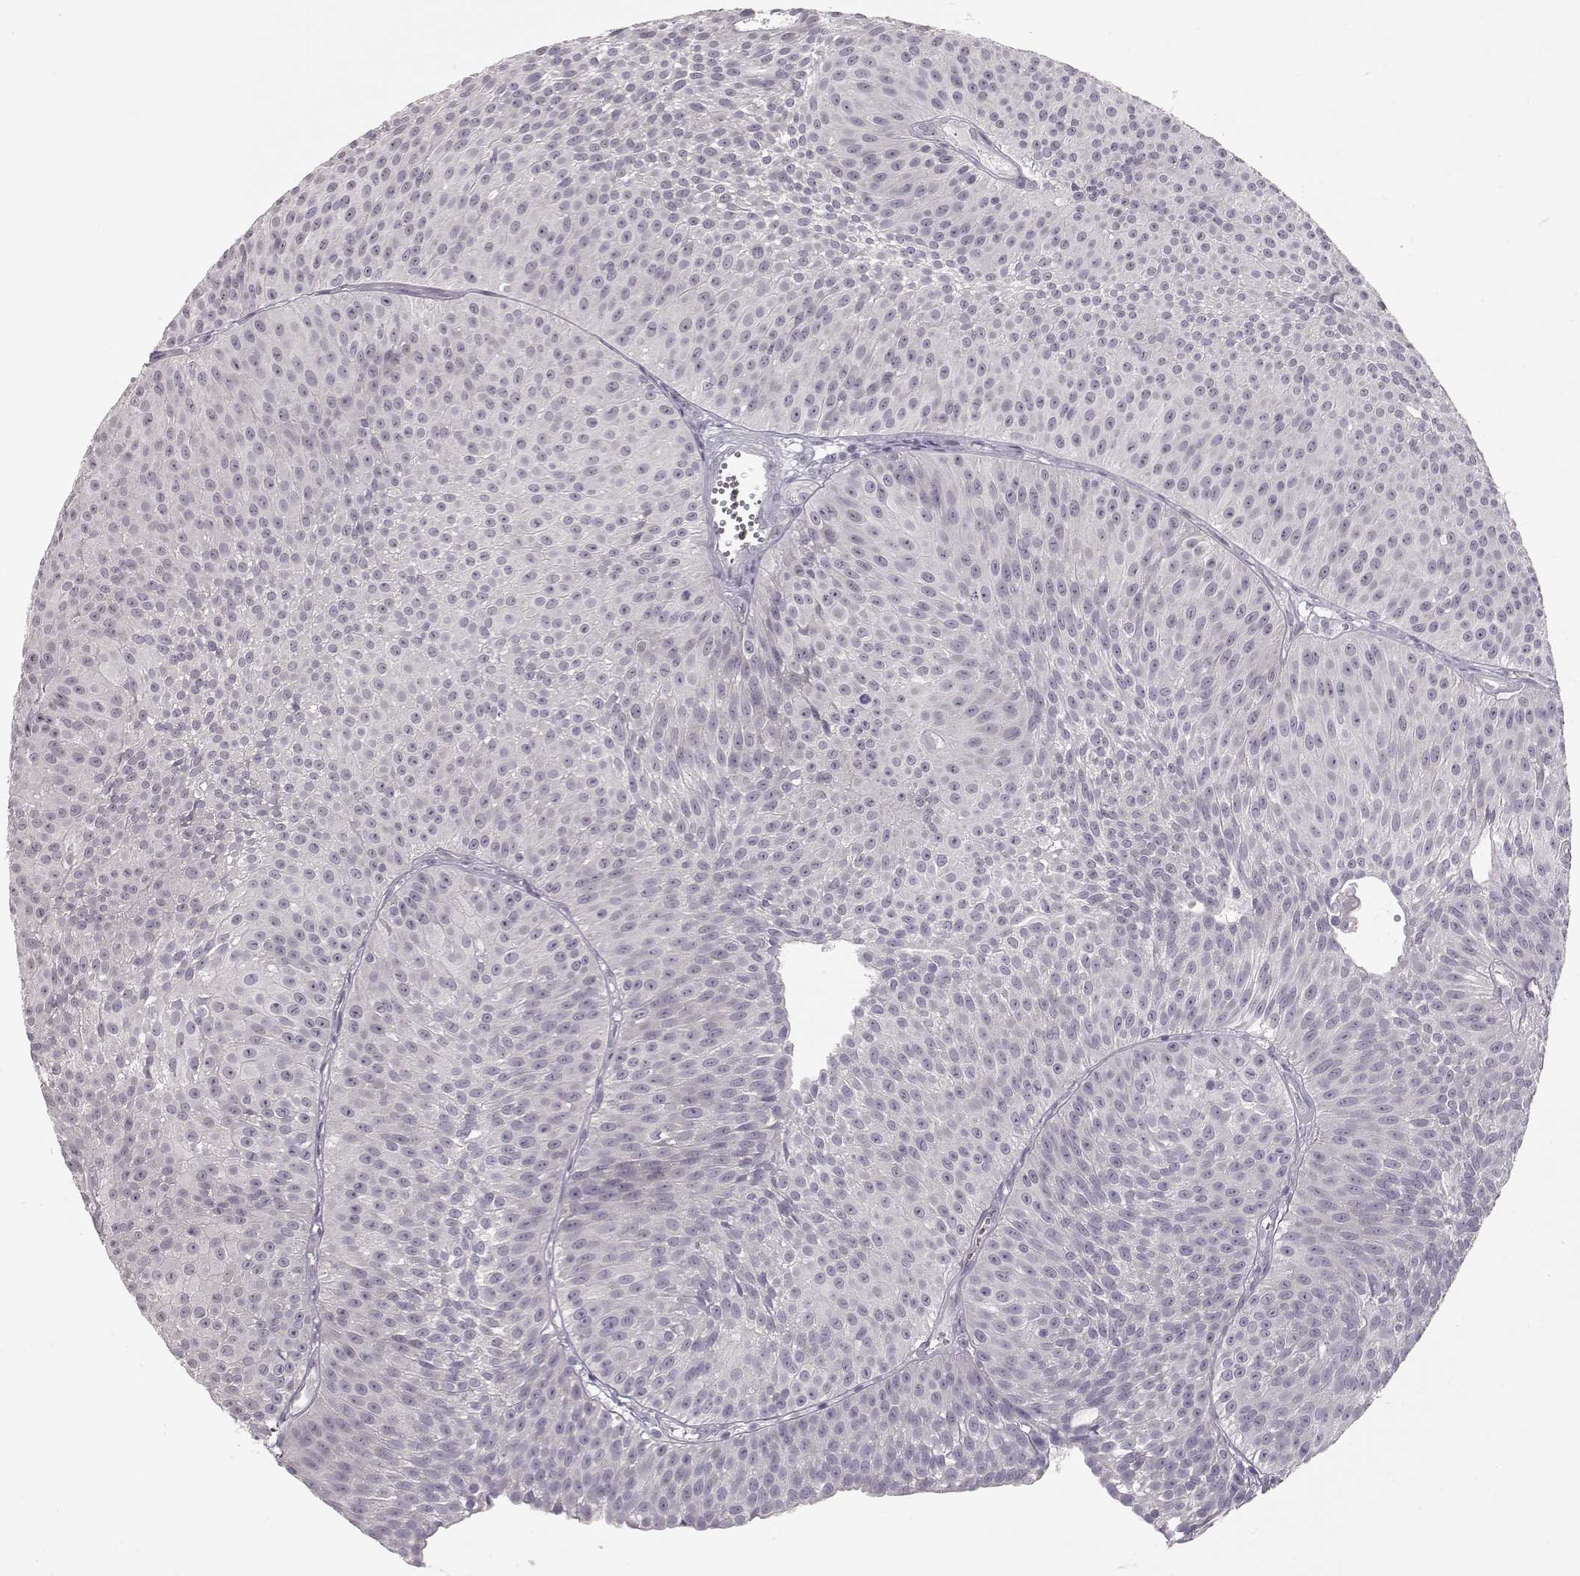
{"staining": {"intensity": "negative", "quantity": "none", "location": "none"}, "tissue": "urothelial cancer", "cell_type": "Tumor cells", "image_type": "cancer", "snomed": [{"axis": "morphology", "description": "Urothelial carcinoma, Low grade"}, {"axis": "topography", "description": "Urinary bladder"}], "caption": "Urothelial cancer was stained to show a protein in brown. There is no significant expression in tumor cells.", "gene": "FAM205A", "patient": {"sex": "male", "age": 63}}